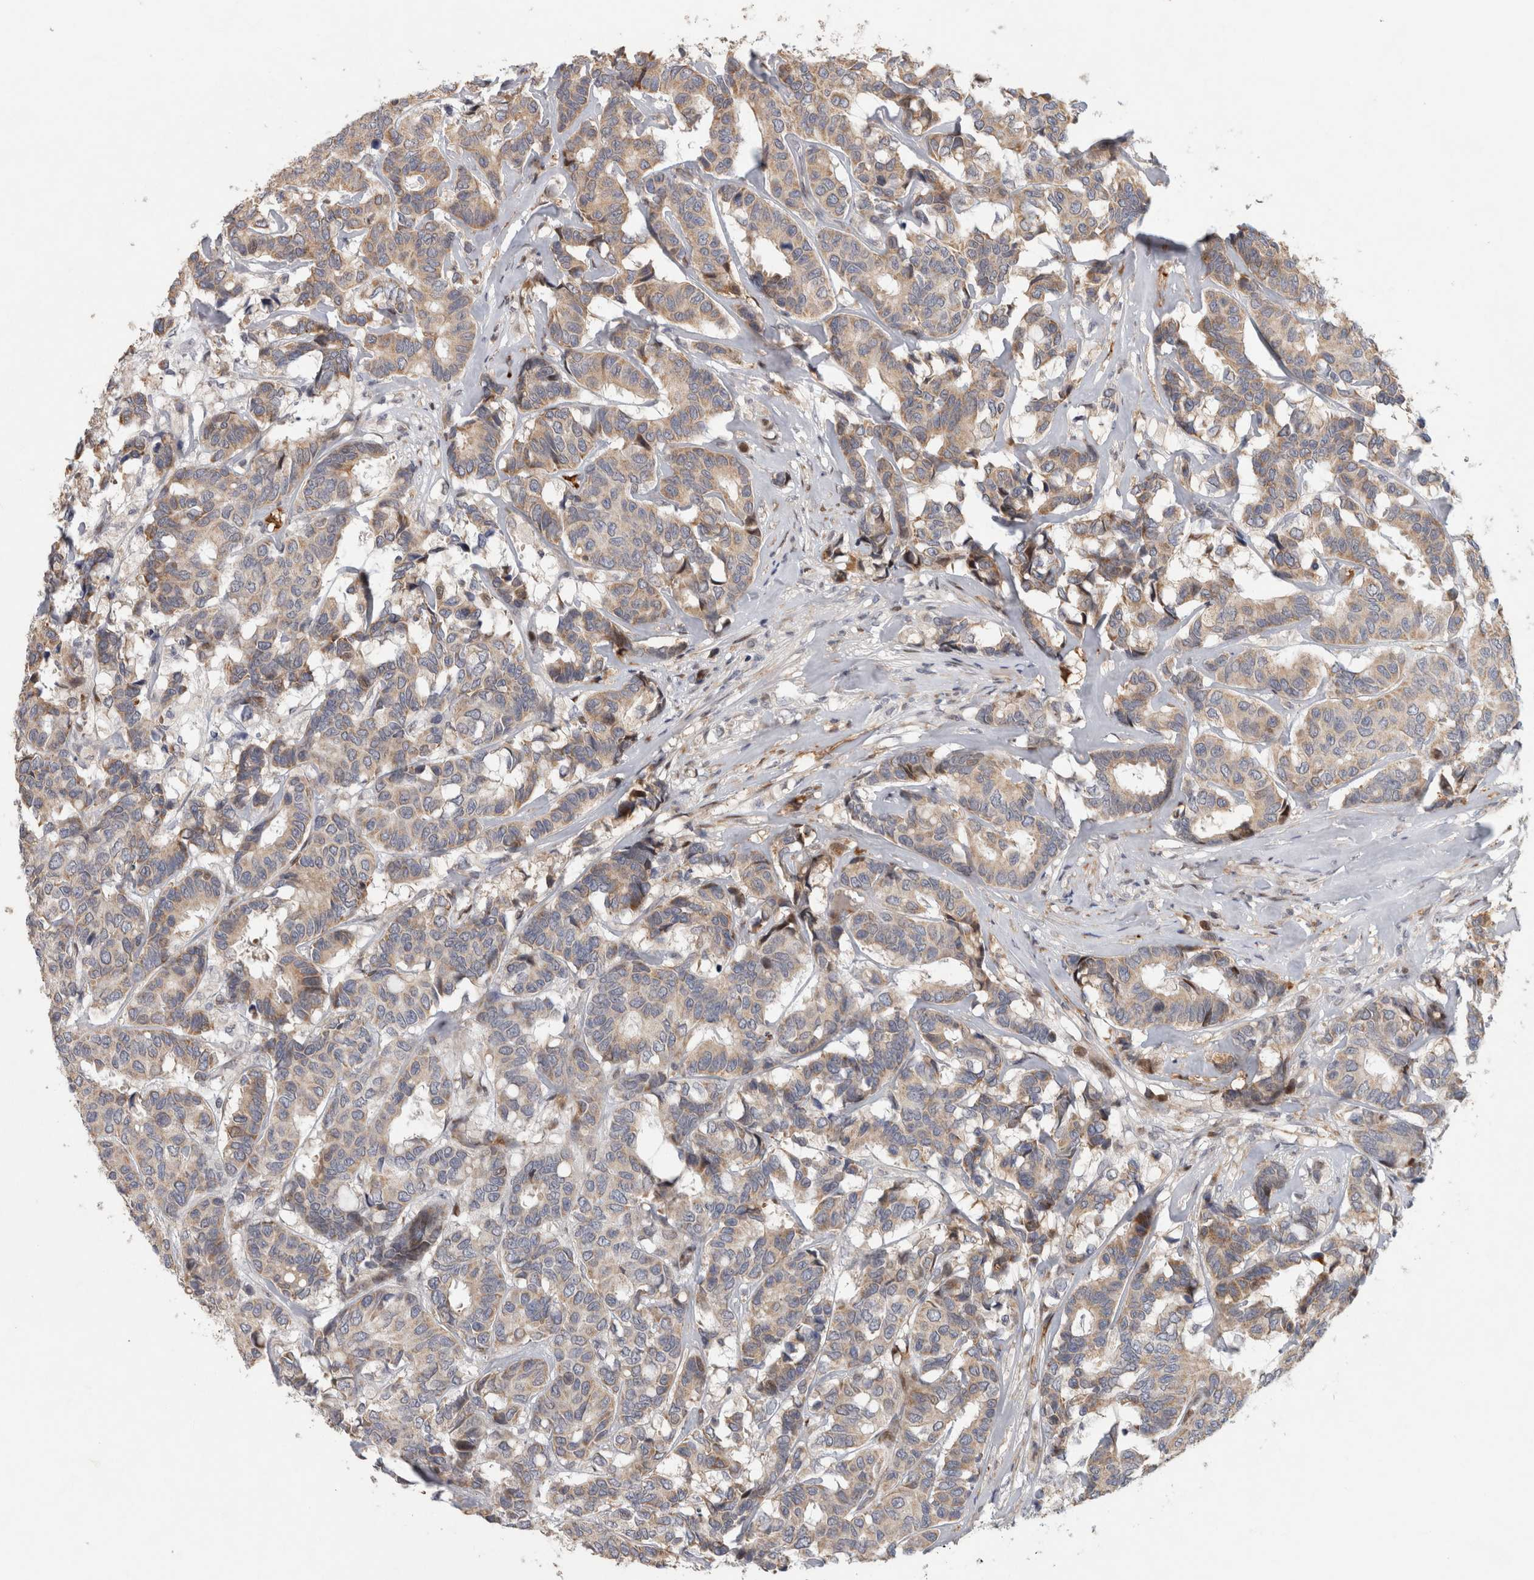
{"staining": {"intensity": "moderate", "quantity": "<25%", "location": "cytoplasmic/membranous,nuclear"}, "tissue": "breast cancer", "cell_type": "Tumor cells", "image_type": "cancer", "snomed": [{"axis": "morphology", "description": "Duct carcinoma"}, {"axis": "topography", "description": "Breast"}], "caption": "Immunohistochemistry (IHC) of human breast cancer exhibits low levels of moderate cytoplasmic/membranous and nuclear positivity in approximately <25% of tumor cells.", "gene": "RBM48", "patient": {"sex": "female", "age": 87}}